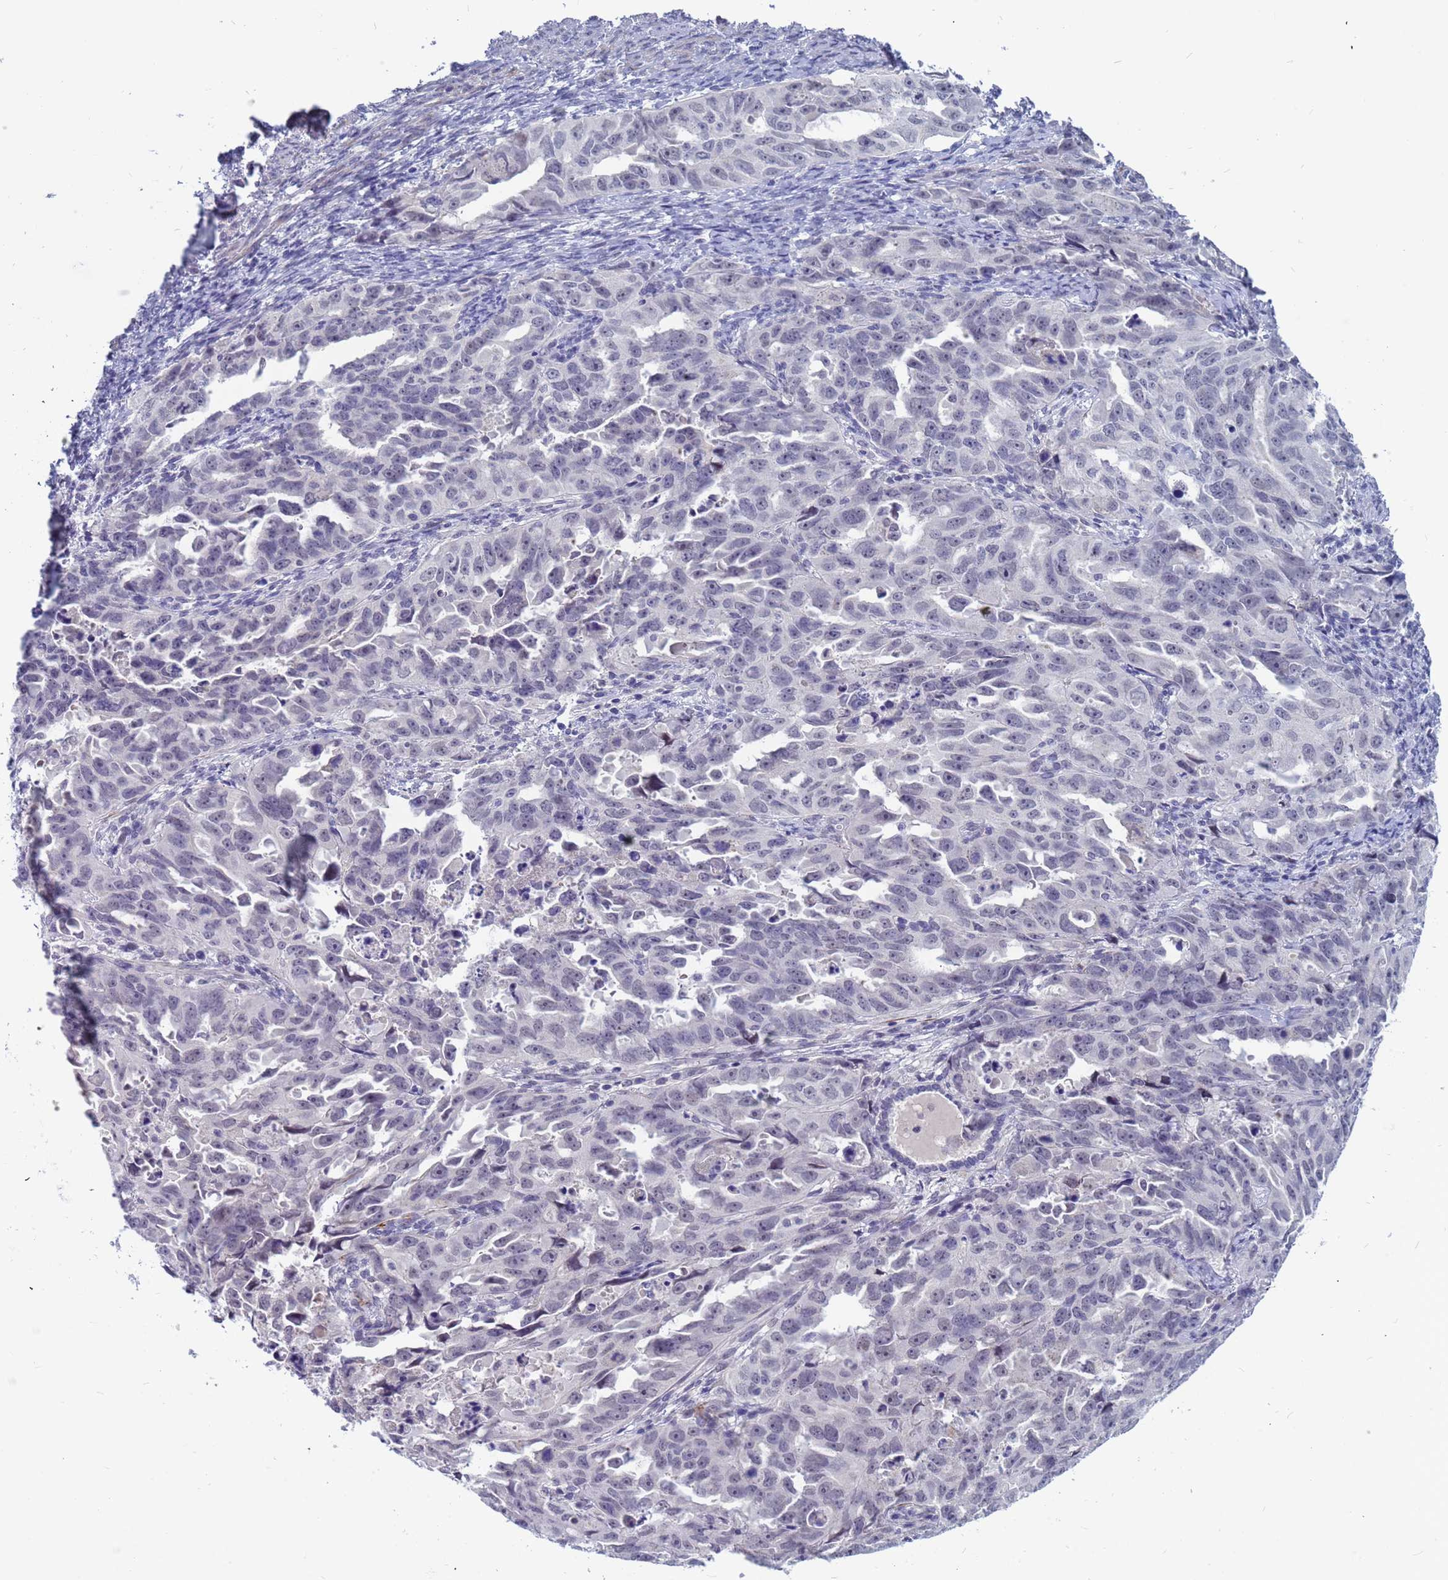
{"staining": {"intensity": "negative", "quantity": "none", "location": "none"}, "tissue": "endometrial cancer", "cell_type": "Tumor cells", "image_type": "cancer", "snomed": [{"axis": "morphology", "description": "Adenocarcinoma, NOS"}, {"axis": "topography", "description": "Endometrium"}], "caption": "DAB immunohistochemical staining of endometrial cancer (adenocarcinoma) shows no significant staining in tumor cells.", "gene": "CXorf65", "patient": {"sex": "female", "age": 65}}